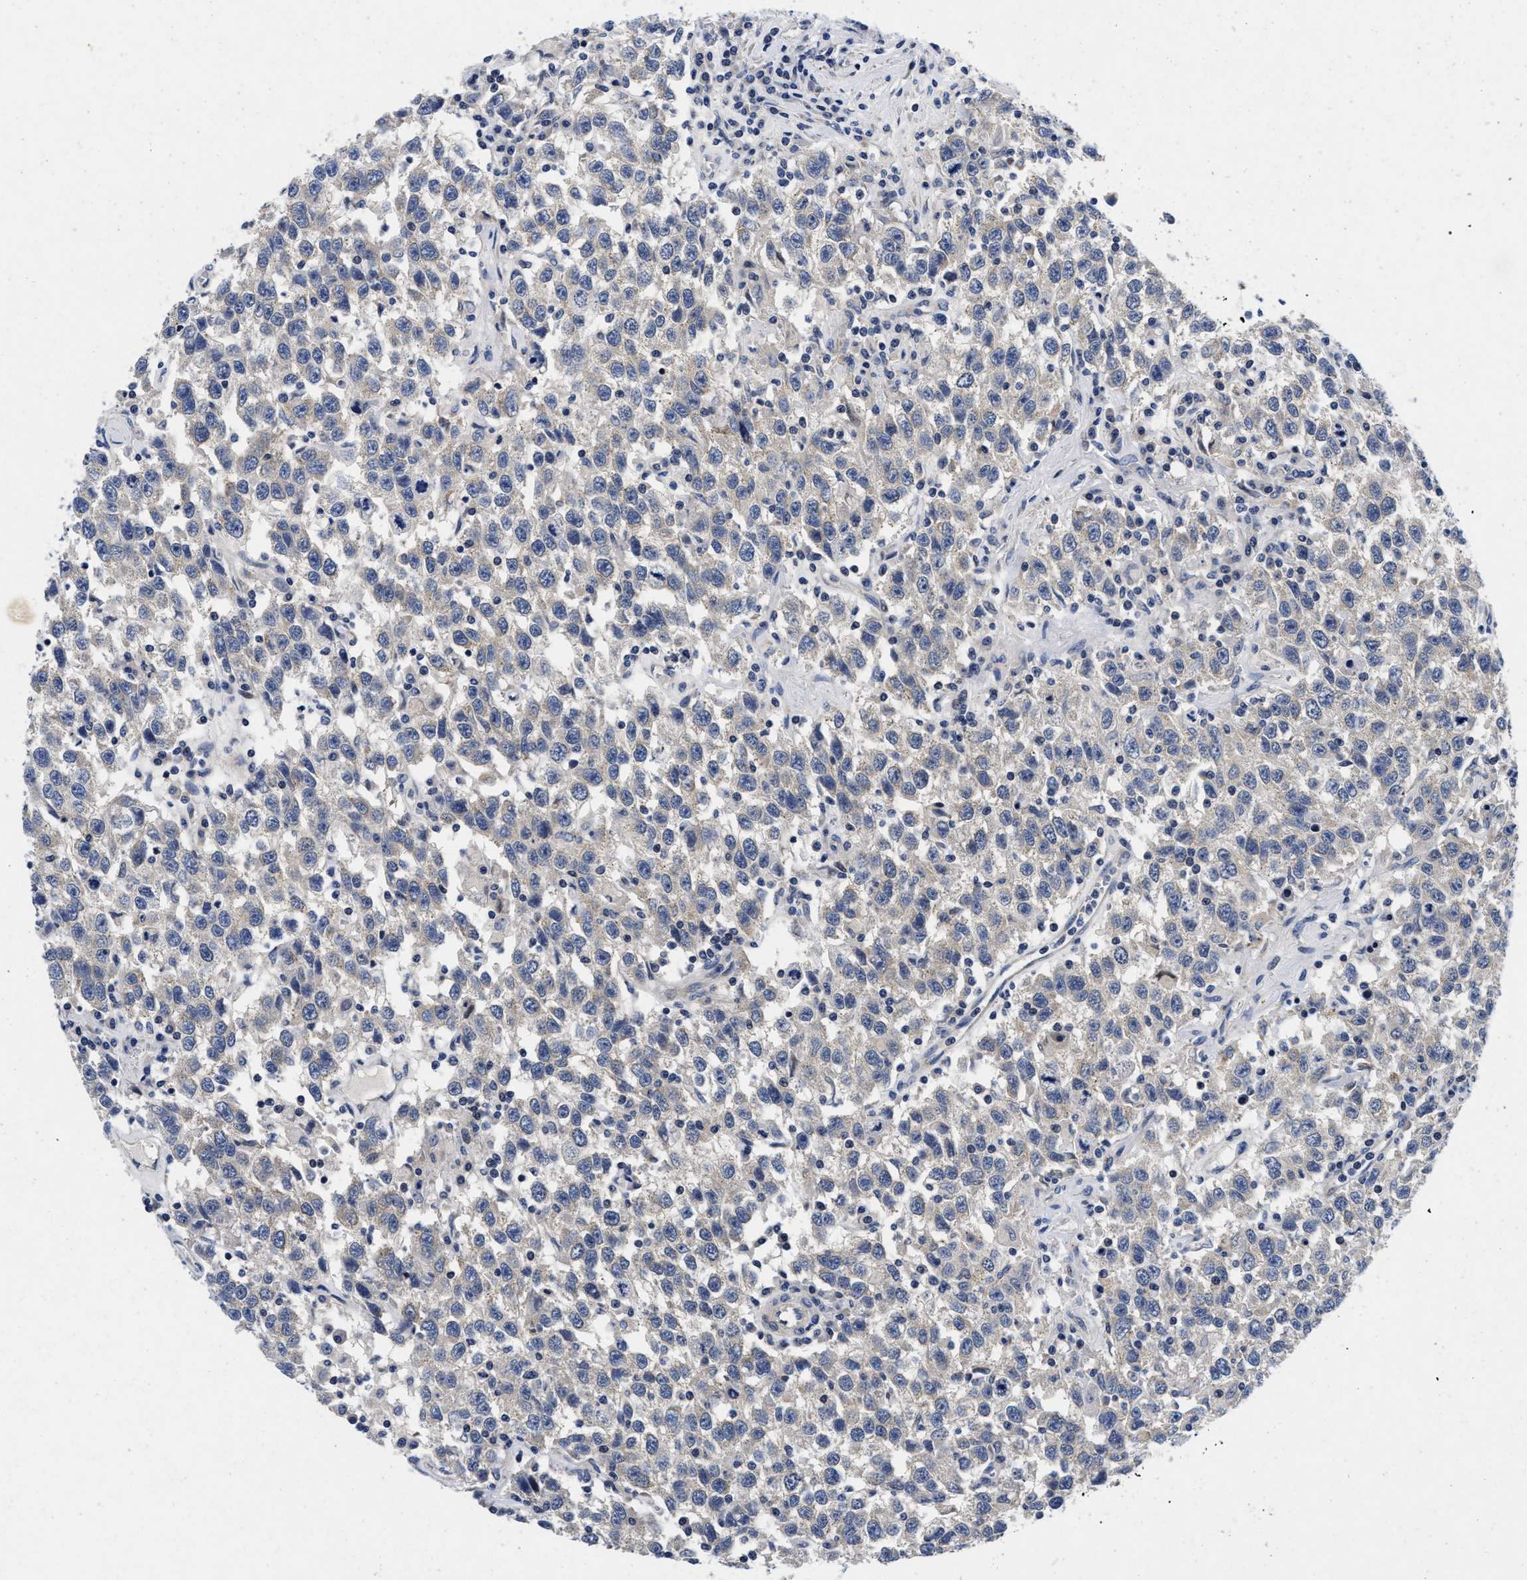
{"staining": {"intensity": "negative", "quantity": "none", "location": "none"}, "tissue": "testis cancer", "cell_type": "Tumor cells", "image_type": "cancer", "snomed": [{"axis": "morphology", "description": "Seminoma, NOS"}, {"axis": "topography", "description": "Testis"}], "caption": "Immunohistochemistry (IHC) micrograph of testis cancer (seminoma) stained for a protein (brown), which demonstrates no expression in tumor cells.", "gene": "LAD1", "patient": {"sex": "male", "age": 41}}